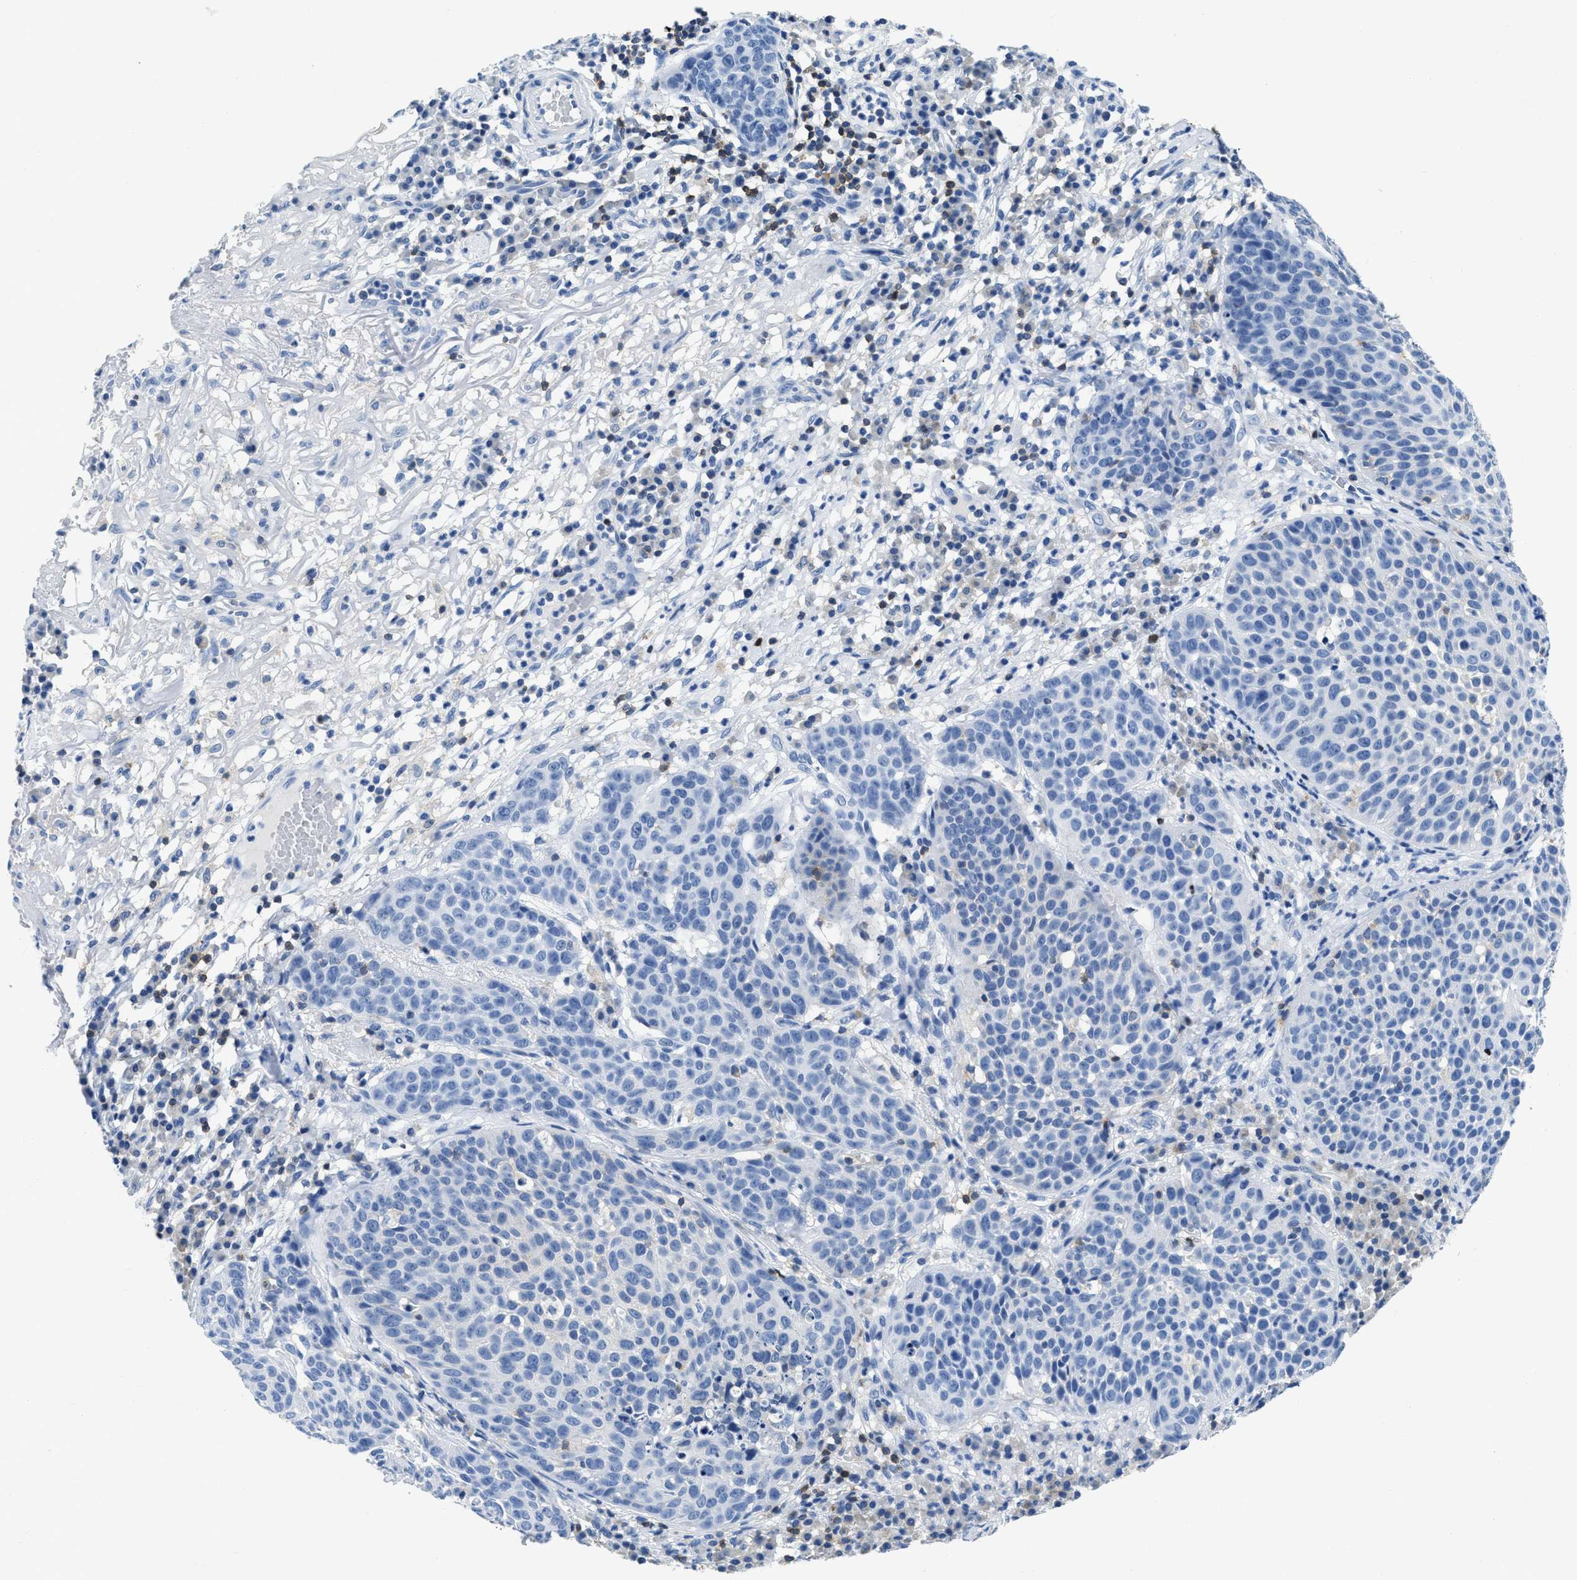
{"staining": {"intensity": "negative", "quantity": "none", "location": "none"}, "tissue": "skin cancer", "cell_type": "Tumor cells", "image_type": "cancer", "snomed": [{"axis": "morphology", "description": "Squamous cell carcinoma in situ, NOS"}, {"axis": "morphology", "description": "Squamous cell carcinoma, NOS"}, {"axis": "topography", "description": "Skin"}], "caption": "Tumor cells show no significant staining in skin cancer. Brightfield microscopy of immunohistochemistry (IHC) stained with DAB (brown) and hematoxylin (blue), captured at high magnification.", "gene": "NFATC2", "patient": {"sex": "male", "age": 93}}